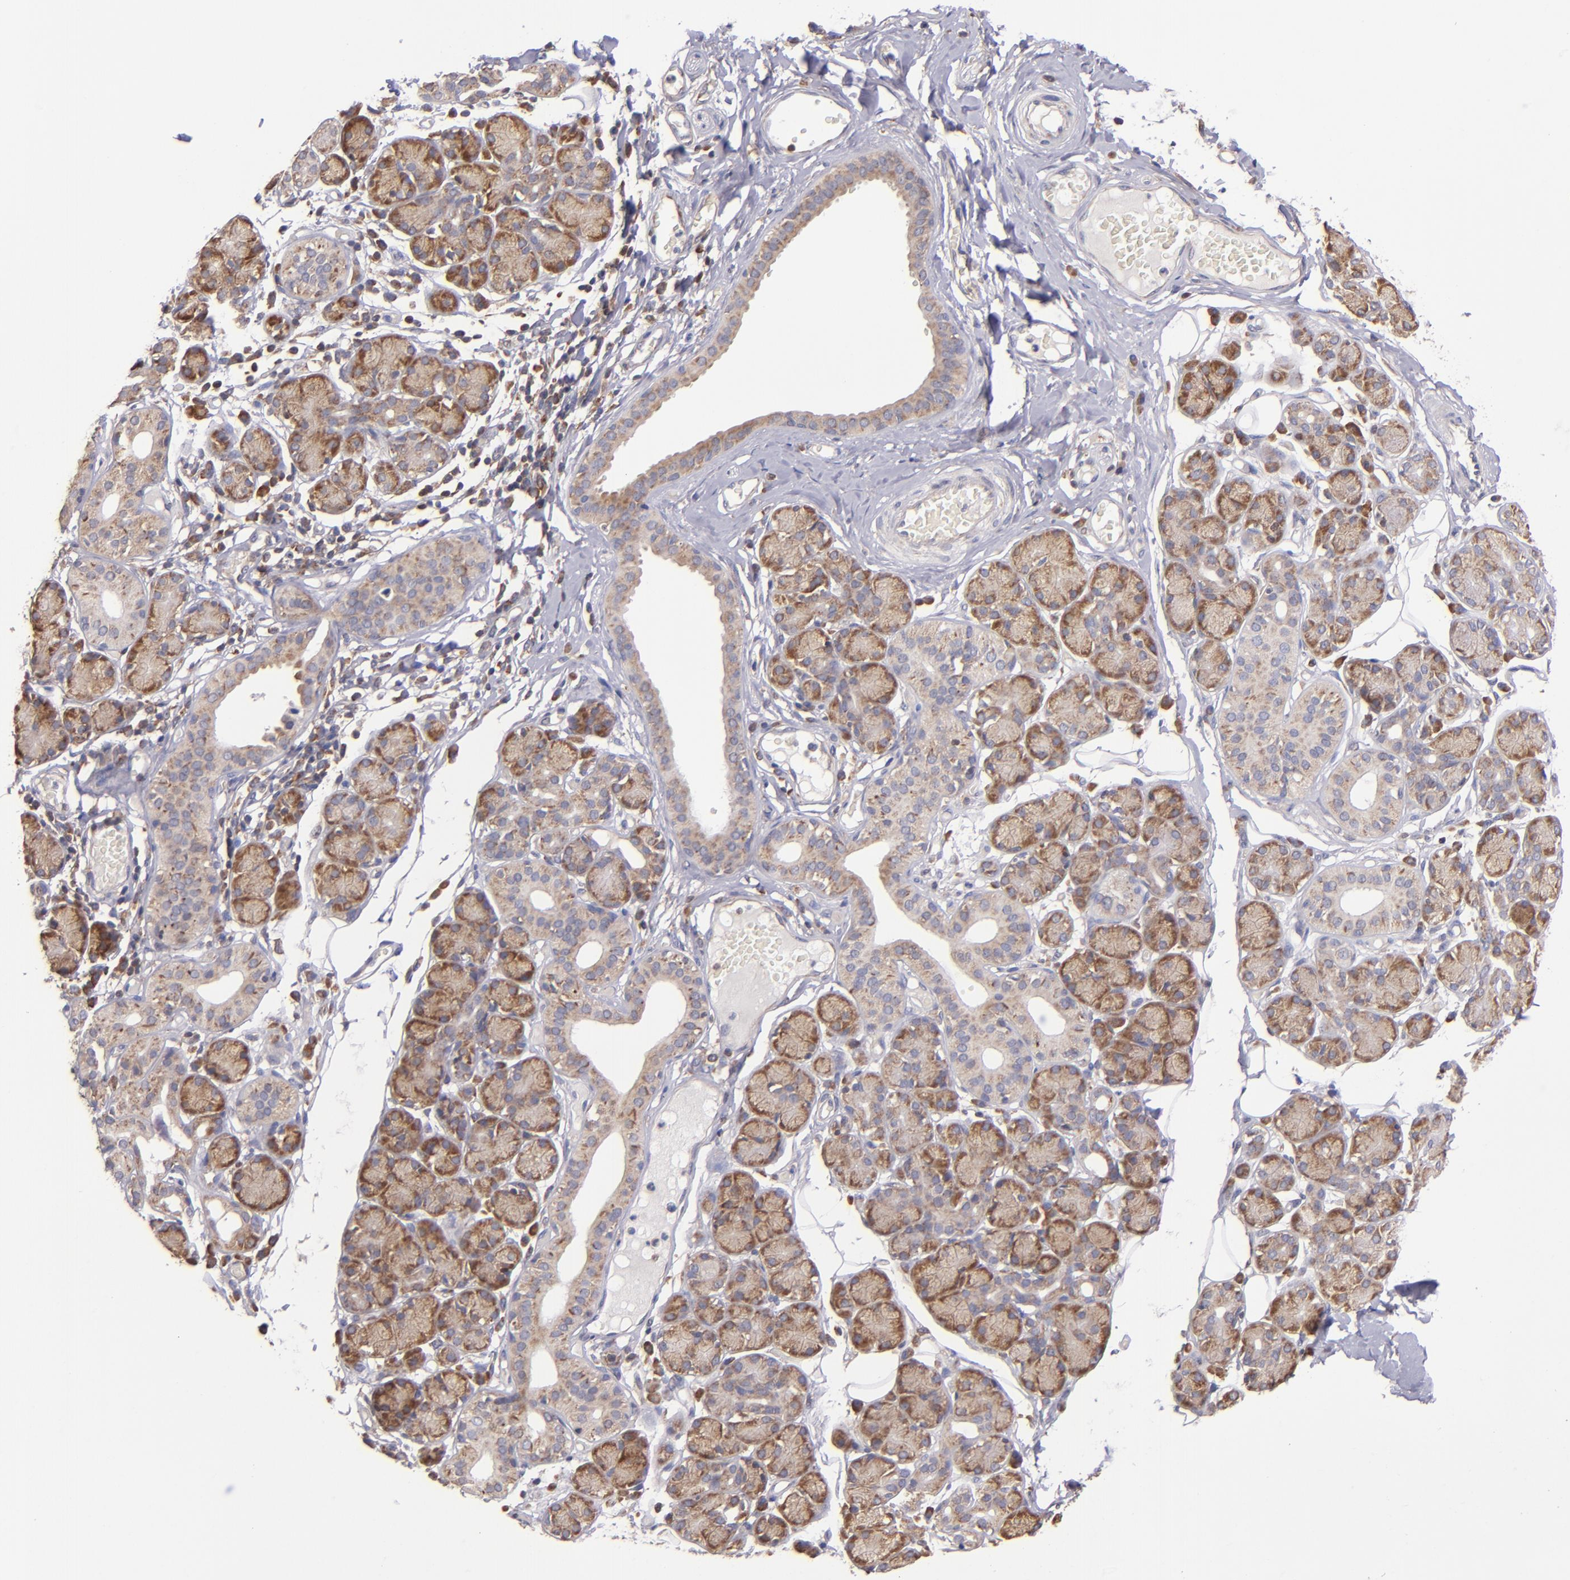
{"staining": {"intensity": "moderate", "quantity": ">75%", "location": "cytoplasmic/membranous"}, "tissue": "salivary gland", "cell_type": "Glandular cells", "image_type": "normal", "snomed": [{"axis": "morphology", "description": "Normal tissue, NOS"}, {"axis": "topography", "description": "Salivary gland"}], "caption": "The micrograph exhibits immunohistochemical staining of normal salivary gland. There is moderate cytoplasmic/membranous positivity is seen in about >75% of glandular cells. The staining was performed using DAB to visualize the protein expression in brown, while the nuclei were stained in blue with hematoxylin (Magnification: 20x).", "gene": "EIF4ENIF1", "patient": {"sex": "male", "age": 54}}